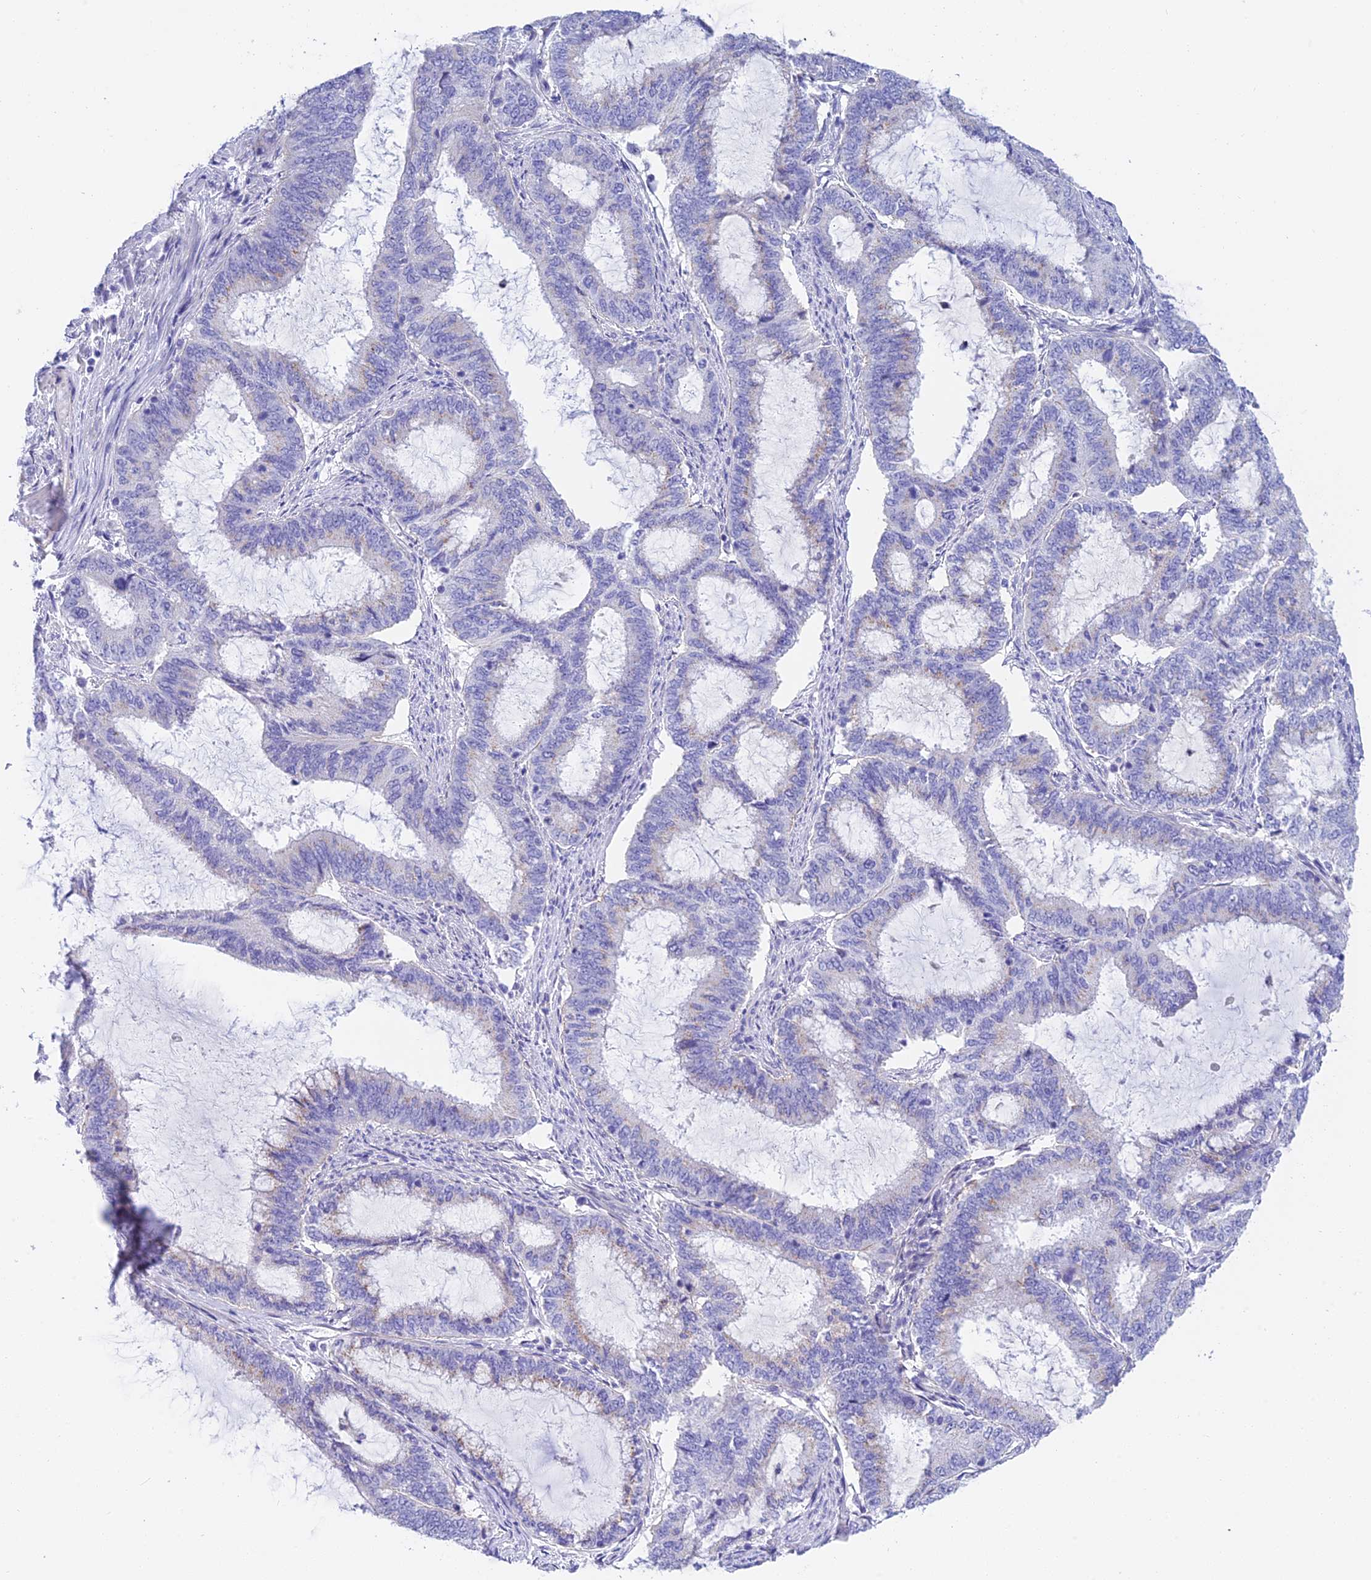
{"staining": {"intensity": "negative", "quantity": "none", "location": "none"}, "tissue": "endometrial cancer", "cell_type": "Tumor cells", "image_type": "cancer", "snomed": [{"axis": "morphology", "description": "Adenocarcinoma, NOS"}, {"axis": "topography", "description": "Endometrium"}], "caption": "Tumor cells are negative for protein expression in human endometrial cancer (adenocarcinoma). Brightfield microscopy of immunohistochemistry (IHC) stained with DAB (3,3'-diaminobenzidine) (brown) and hematoxylin (blue), captured at high magnification.", "gene": "C17orf67", "patient": {"sex": "female", "age": 51}}